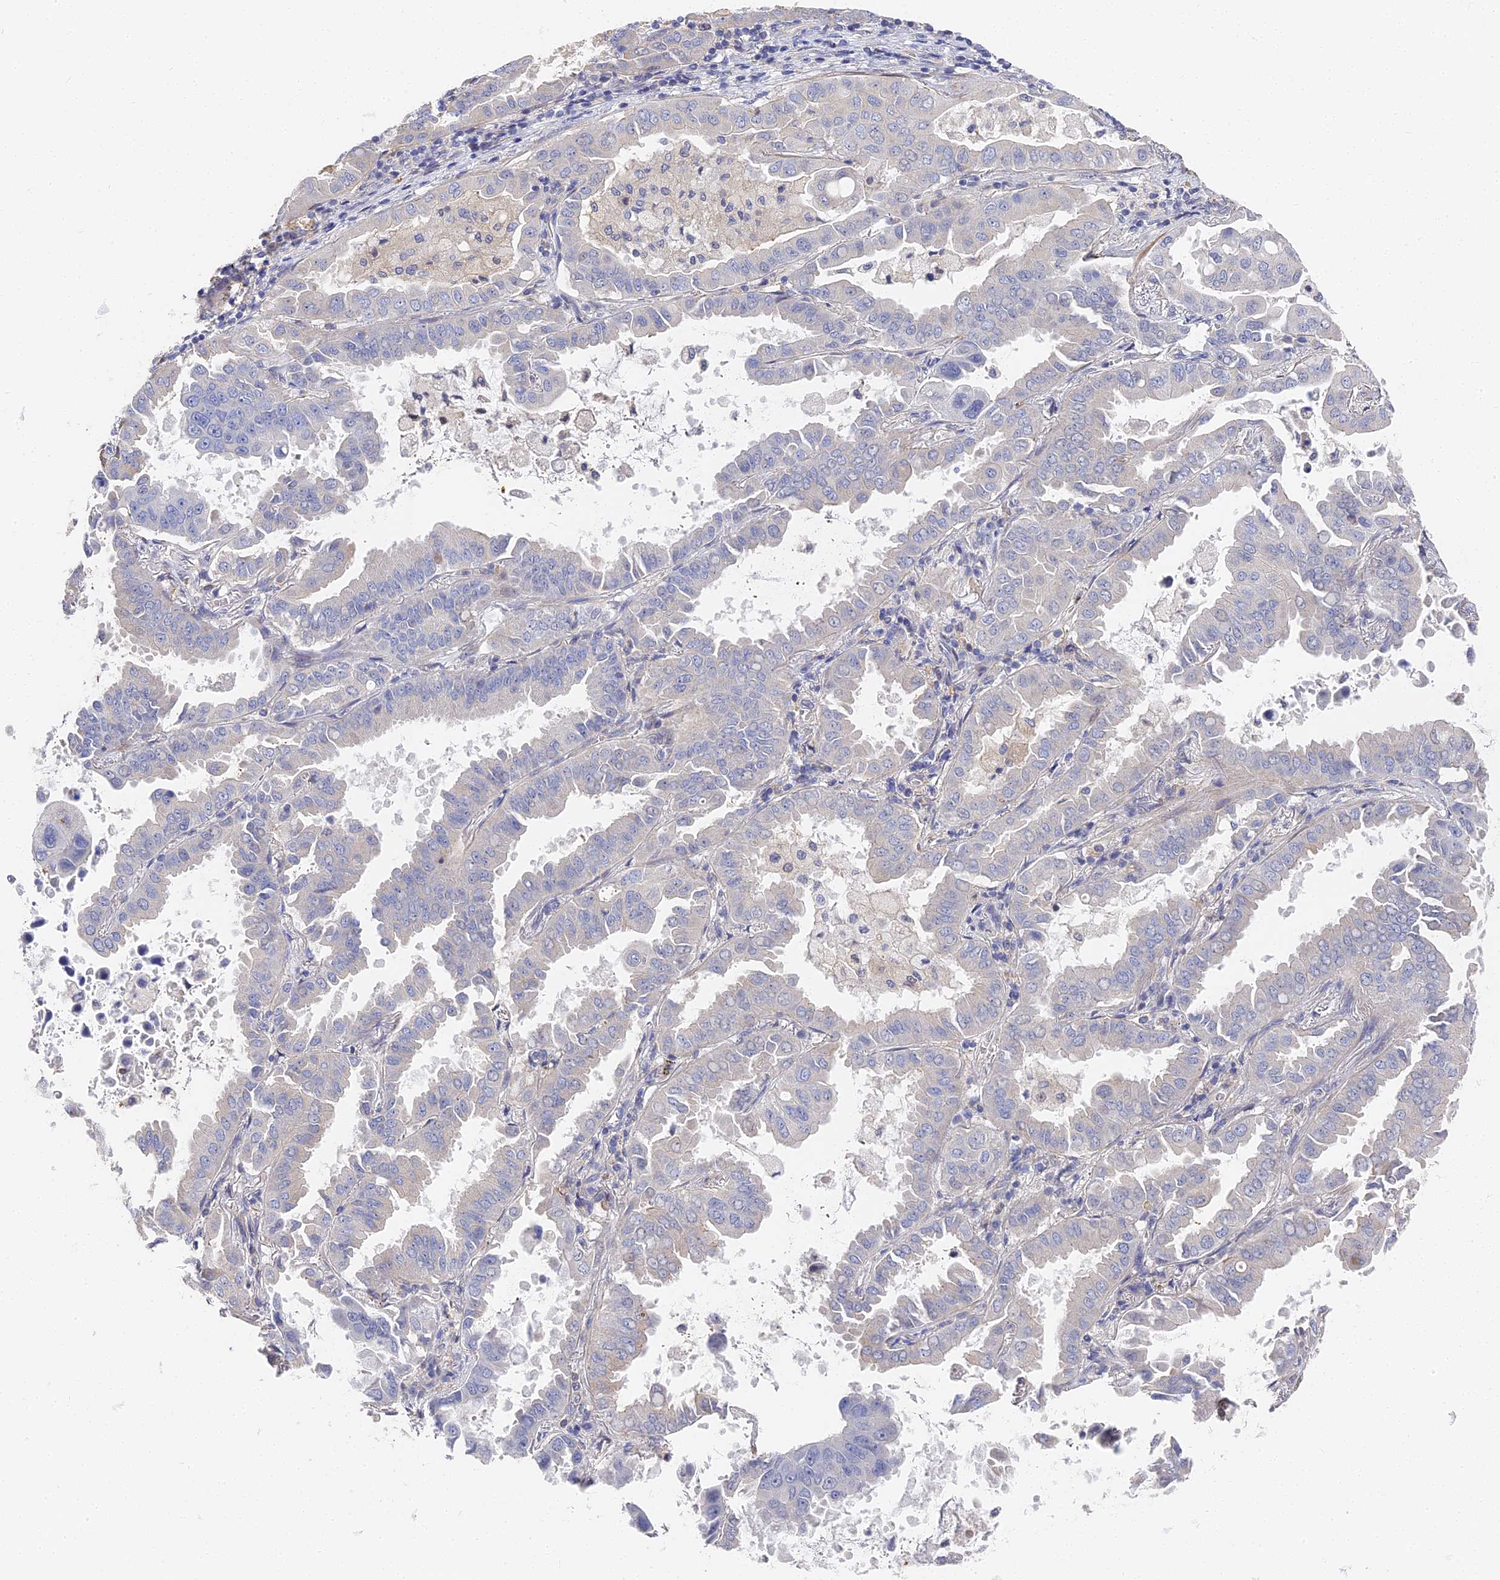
{"staining": {"intensity": "negative", "quantity": "none", "location": "none"}, "tissue": "lung cancer", "cell_type": "Tumor cells", "image_type": "cancer", "snomed": [{"axis": "morphology", "description": "Adenocarcinoma, NOS"}, {"axis": "topography", "description": "Lung"}], "caption": "Human adenocarcinoma (lung) stained for a protein using immunohistochemistry shows no expression in tumor cells.", "gene": "CCDC113", "patient": {"sex": "male", "age": 64}}